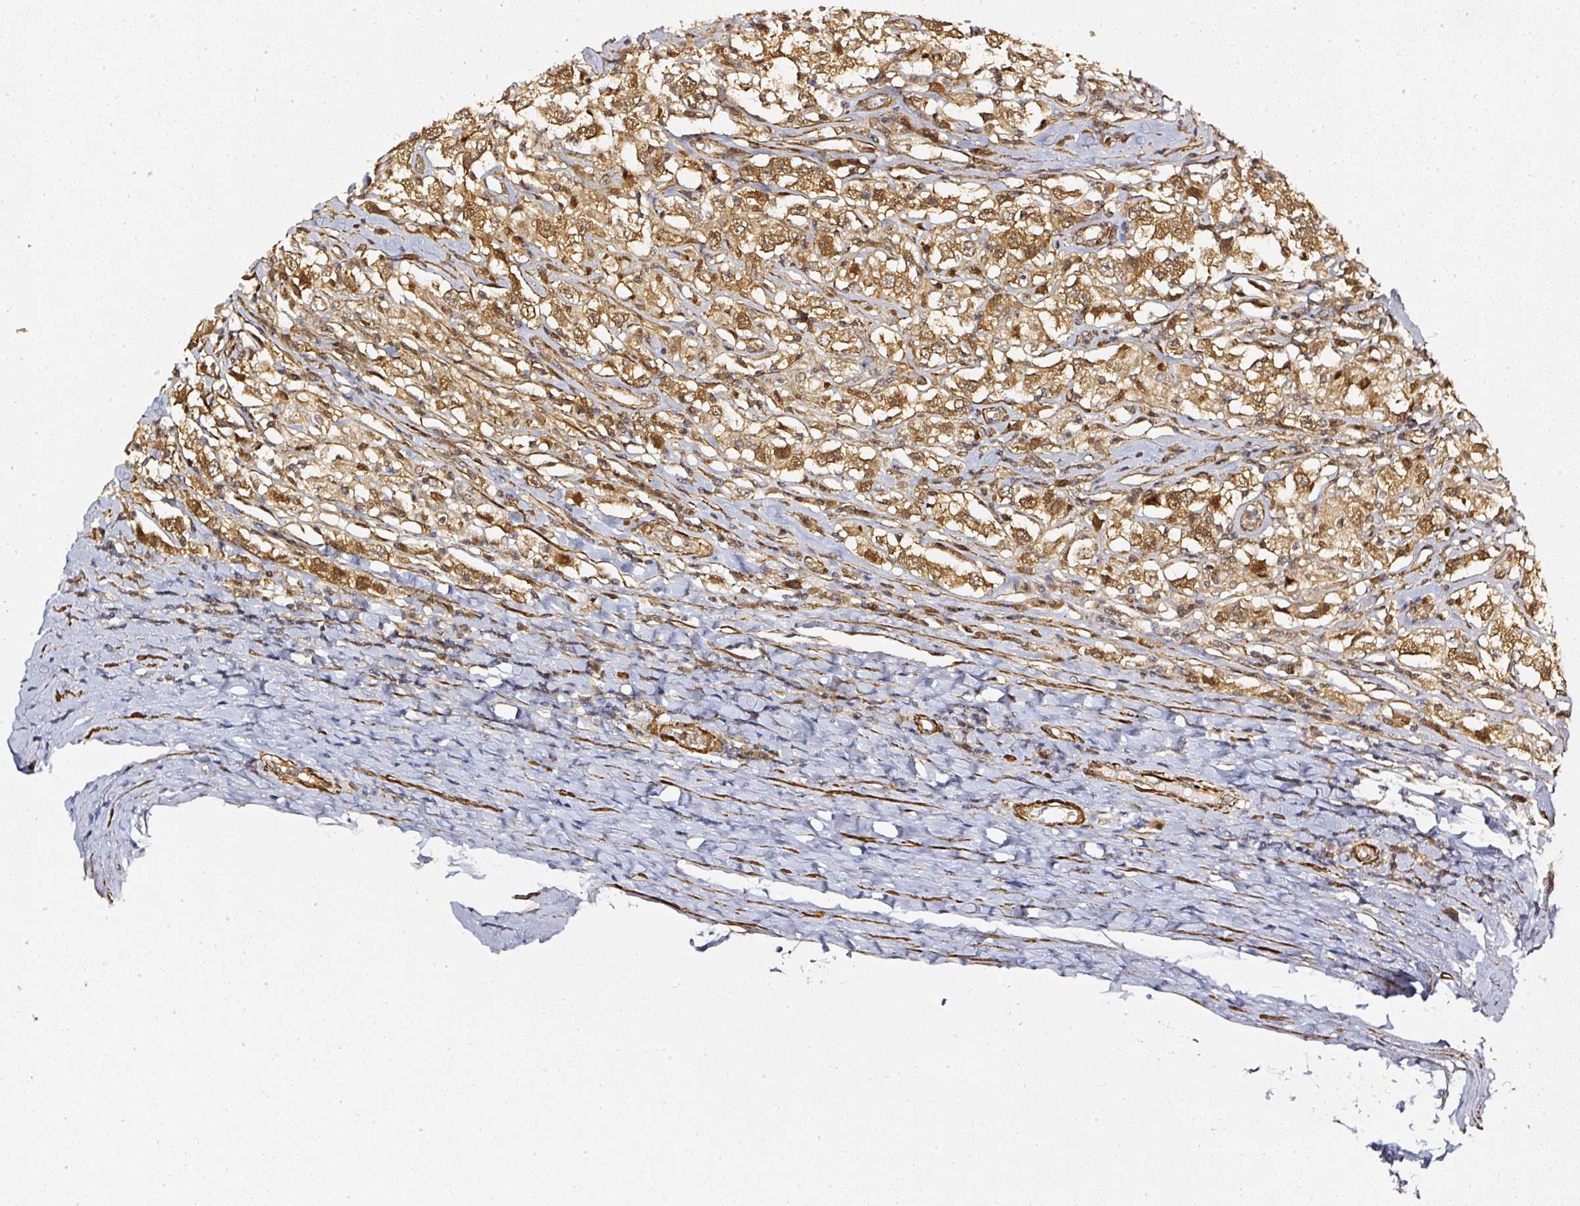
{"staining": {"intensity": "moderate", "quantity": ">75%", "location": "cytoplasmic/membranous,nuclear"}, "tissue": "testis cancer", "cell_type": "Tumor cells", "image_type": "cancer", "snomed": [{"axis": "morphology", "description": "Seminoma, NOS"}, {"axis": "topography", "description": "Testis"}], "caption": "Tumor cells display moderate cytoplasmic/membranous and nuclear staining in approximately >75% of cells in seminoma (testis).", "gene": "PSMD1", "patient": {"sex": "male", "age": 41}}